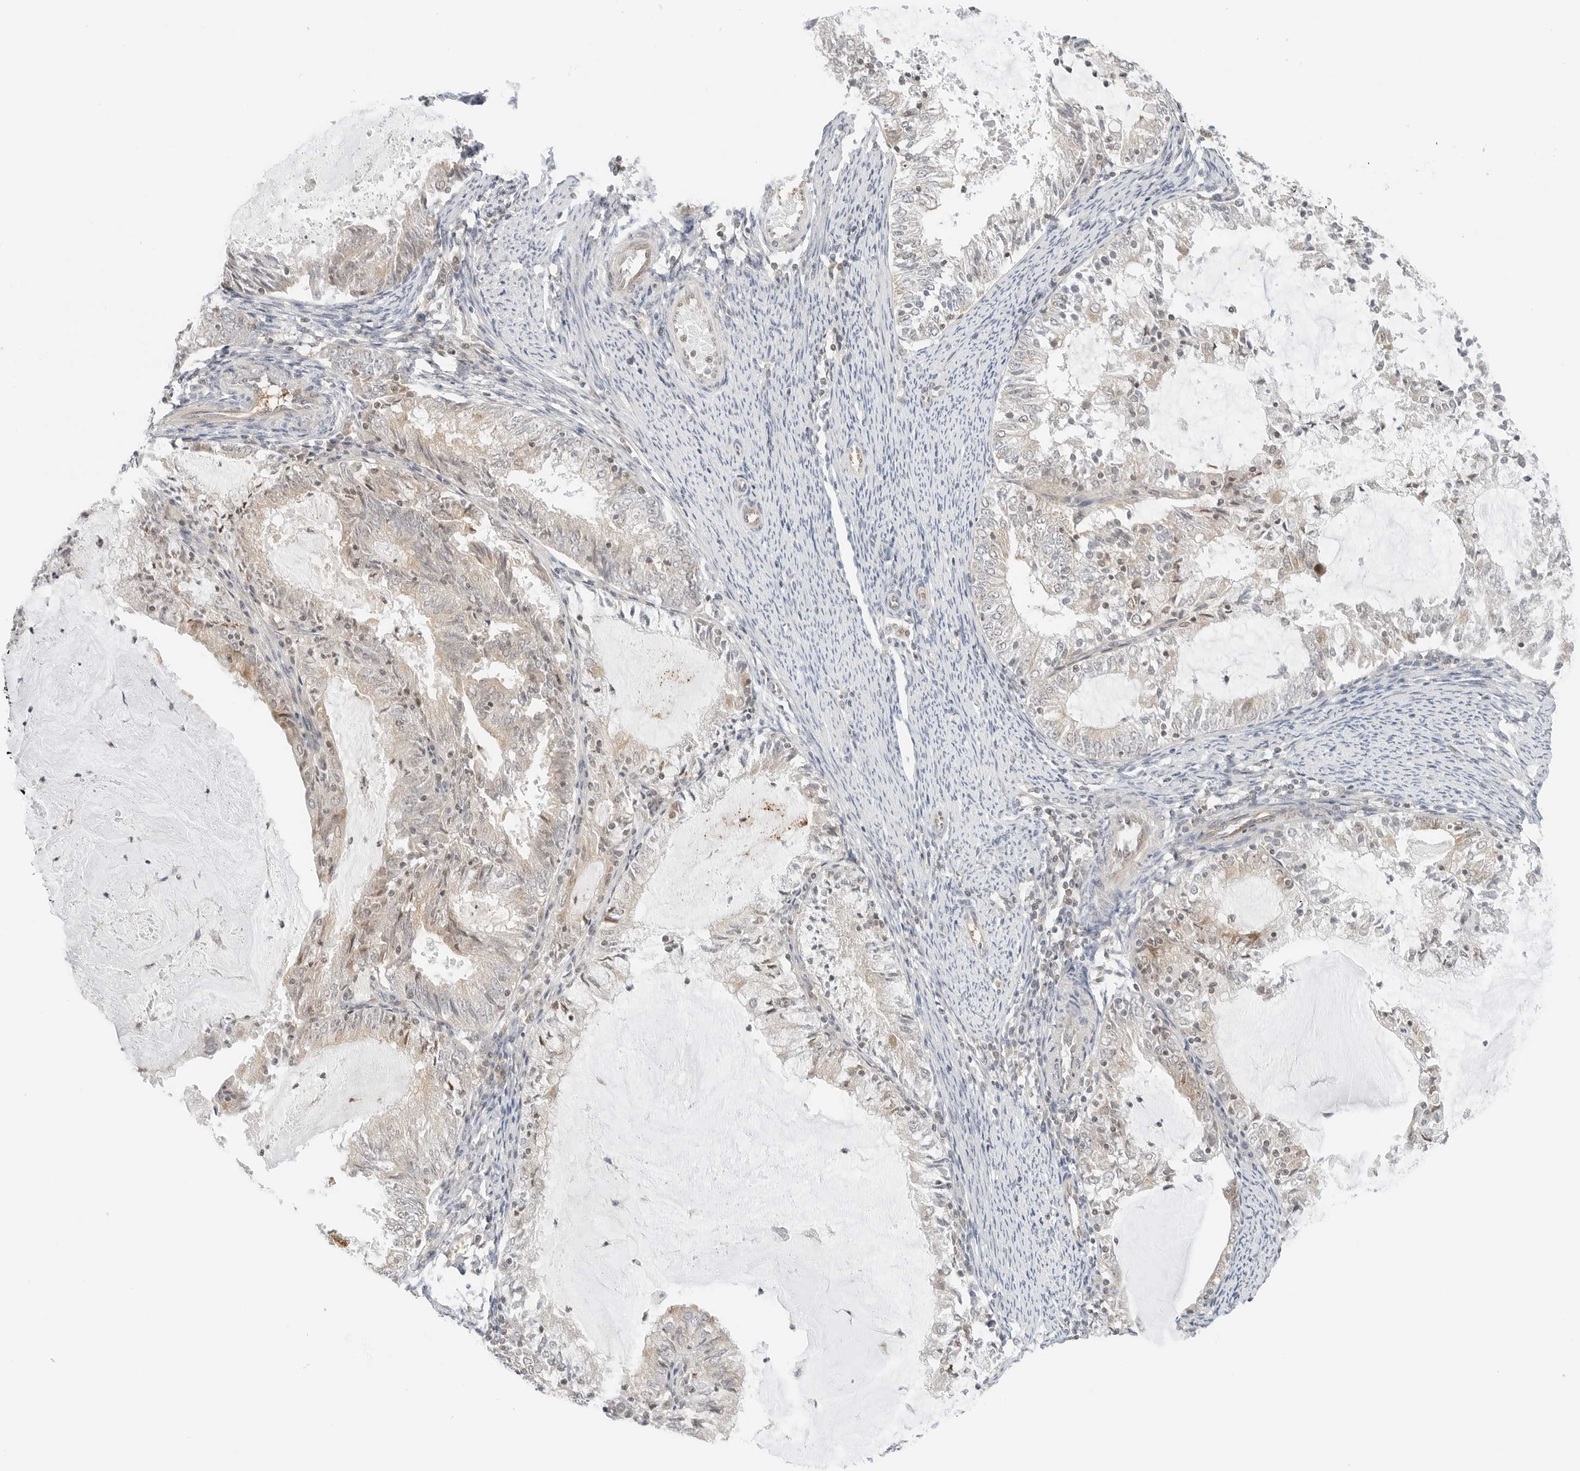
{"staining": {"intensity": "weak", "quantity": "<25%", "location": "cytoplasmic/membranous"}, "tissue": "endometrial cancer", "cell_type": "Tumor cells", "image_type": "cancer", "snomed": [{"axis": "morphology", "description": "Adenocarcinoma, NOS"}, {"axis": "topography", "description": "Endometrium"}], "caption": "Immunohistochemistry (IHC) photomicrograph of human adenocarcinoma (endometrial) stained for a protein (brown), which demonstrates no staining in tumor cells.", "gene": "IQCC", "patient": {"sex": "female", "age": 57}}